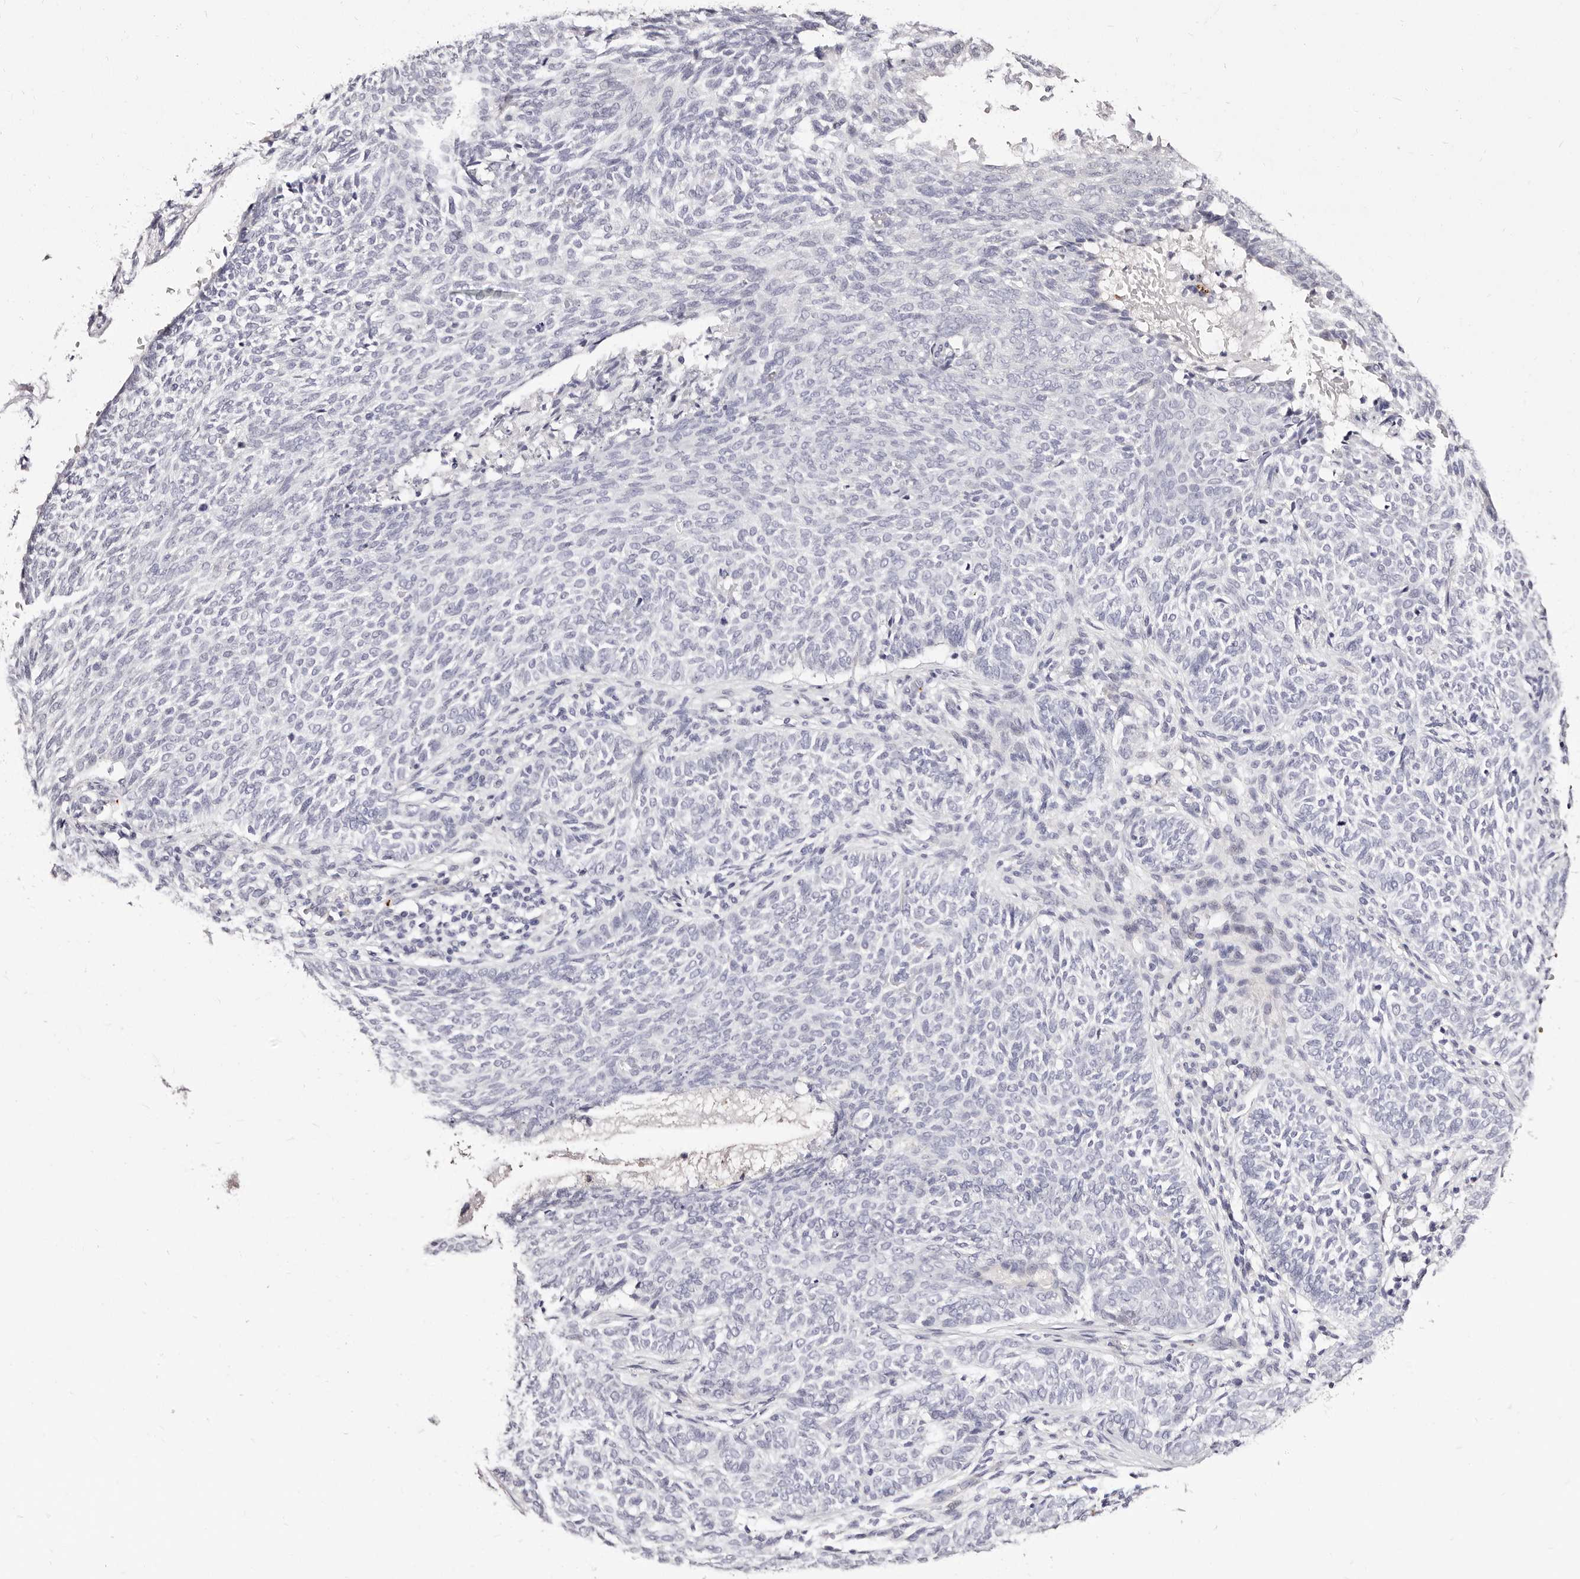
{"staining": {"intensity": "negative", "quantity": "none", "location": "none"}, "tissue": "skin cancer", "cell_type": "Tumor cells", "image_type": "cancer", "snomed": [{"axis": "morphology", "description": "Basal cell carcinoma"}, {"axis": "topography", "description": "Skin"}], "caption": "High magnification brightfield microscopy of skin basal cell carcinoma stained with DAB (brown) and counterstained with hematoxylin (blue): tumor cells show no significant positivity. (Brightfield microscopy of DAB (3,3'-diaminobenzidine) immunohistochemistry (IHC) at high magnification).", "gene": "PF4", "patient": {"sex": "male", "age": 87}}